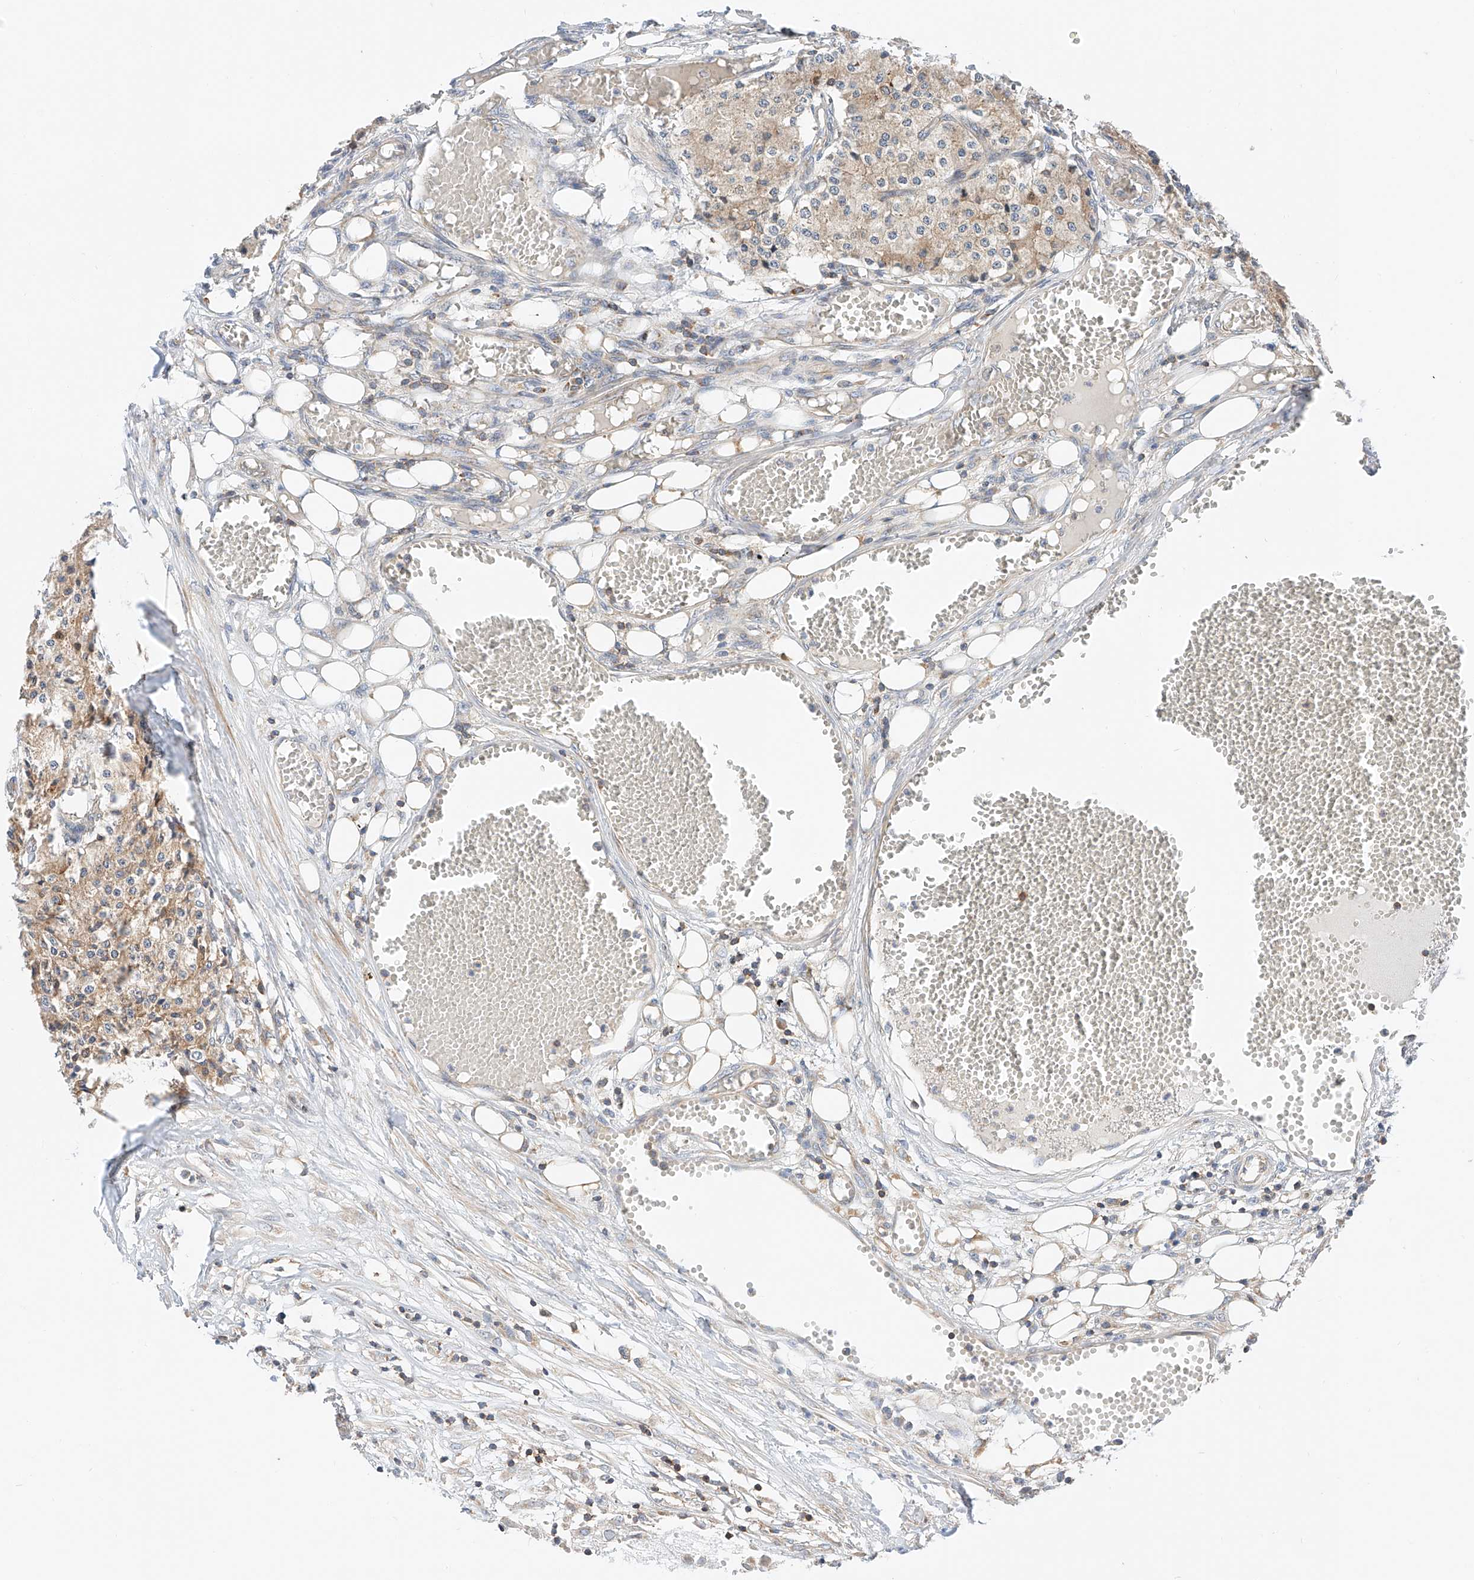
{"staining": {"intensity": "weak", "quantity": "<25%", "location": "cytoplasmic/membranous"}, "tissue": "carcinoid", "cell_type": "Tumor cells", "image_type": "cancer", "snomed": [{"axis": "morphology", "description": "Carcinoid, malignant, NOS"}, {"axis": "topography", "description": "Colon"}], "caption": "A histopathology image of carcinoid (malignant) stained for a protein shows no brown staining in tumor cells.", "gene": "MFN2", "patient": {"sex": "female", "age": 52}}